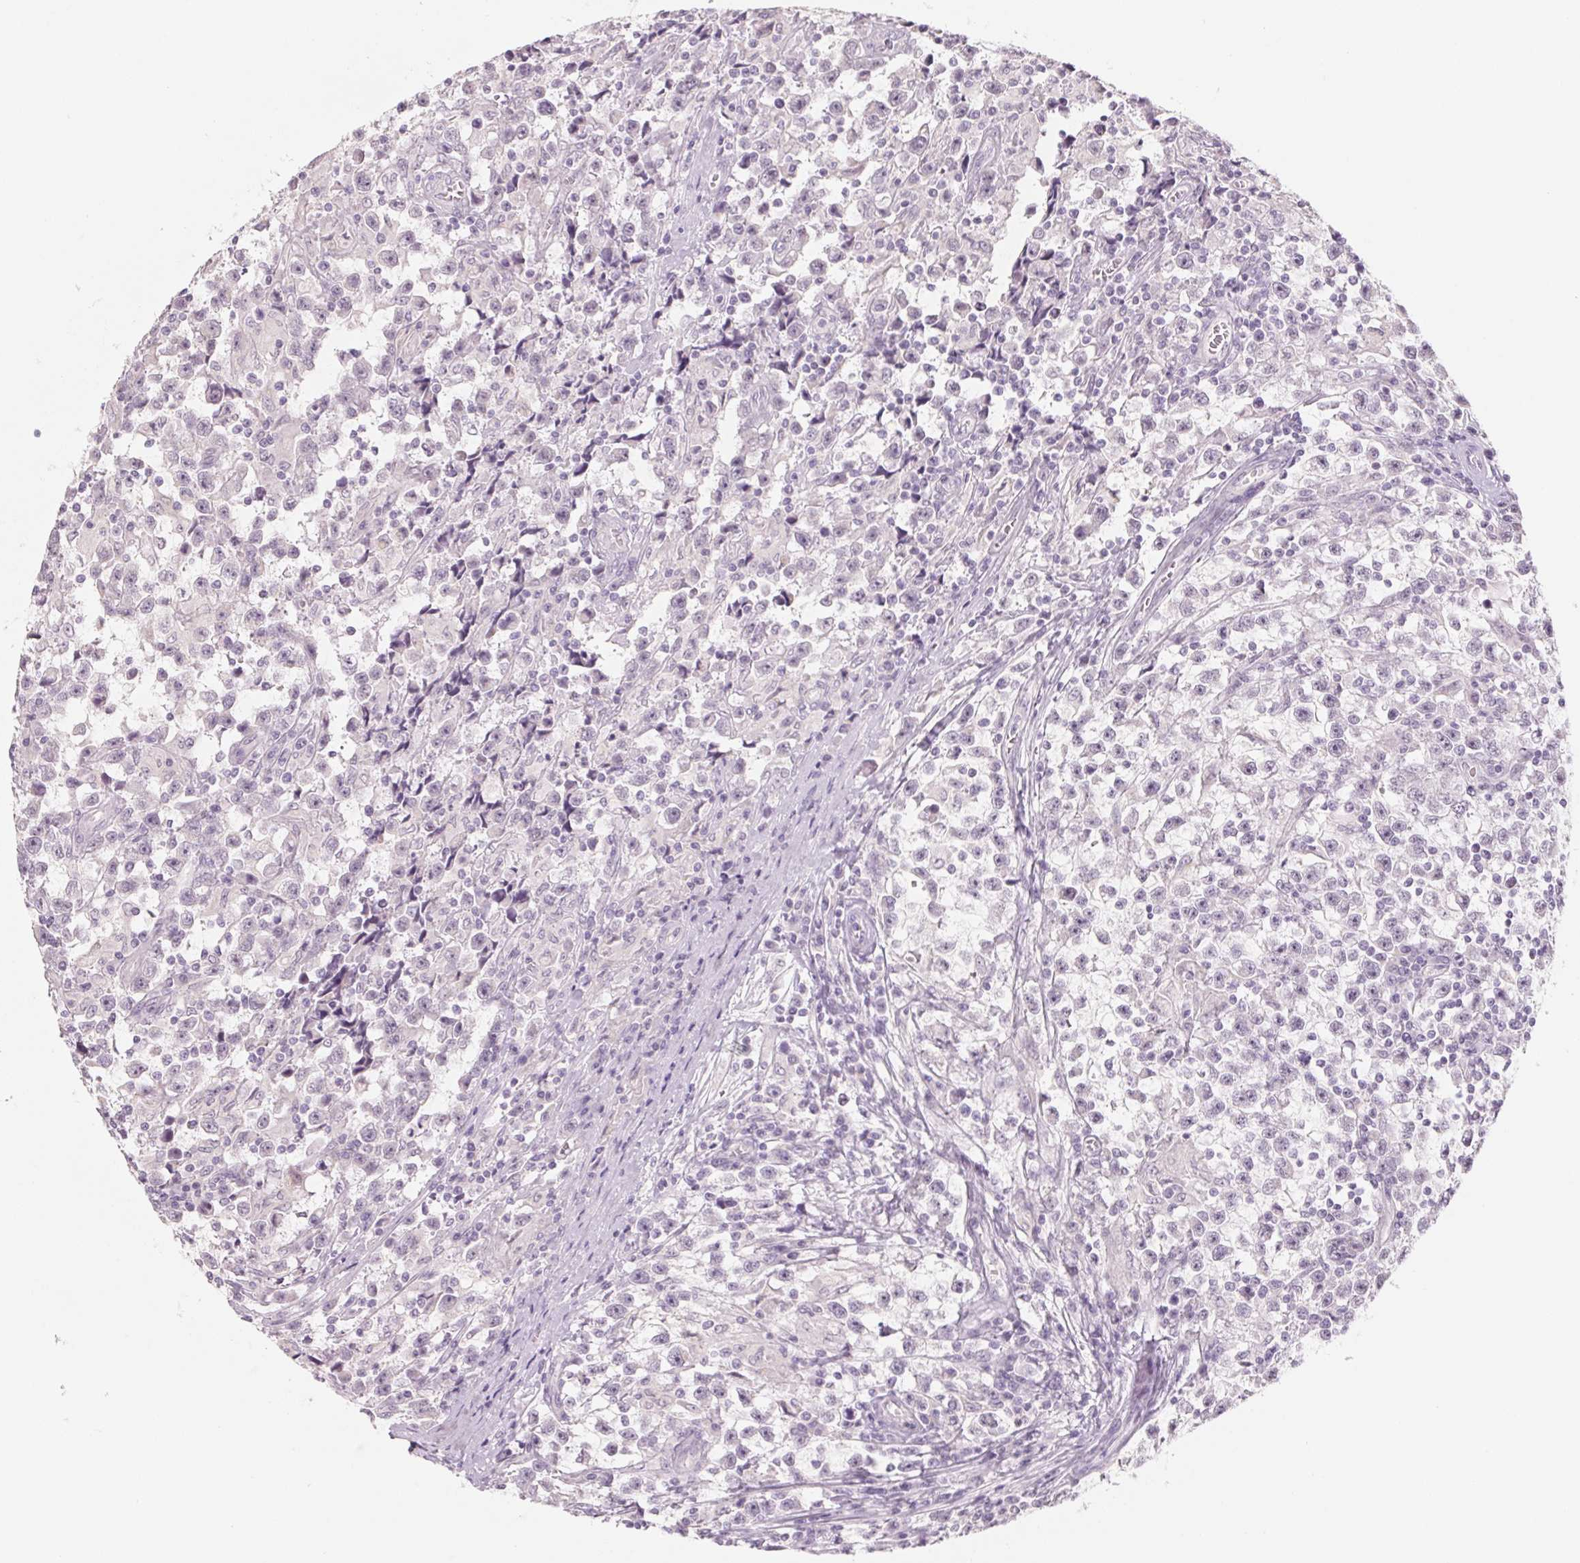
{"staining": {"intensity": "negative", "quantity": "none", "location": "none"}, "tissue": "testis cancer", "cell_type": "Tumor cells", "image_type": "cancer", "snomed": [{"axis": "morphology", "description": "Seminoma, NOS"}, {"axis": "topography", "description": "Testis"}], "caption": "This is an immunohistochemistry (IHC) histopathology image of human seminoma (testis). There is no expression in tumor cells.", "gene": "POU1F1", "patient": {"sex": "male", "age": 31}}